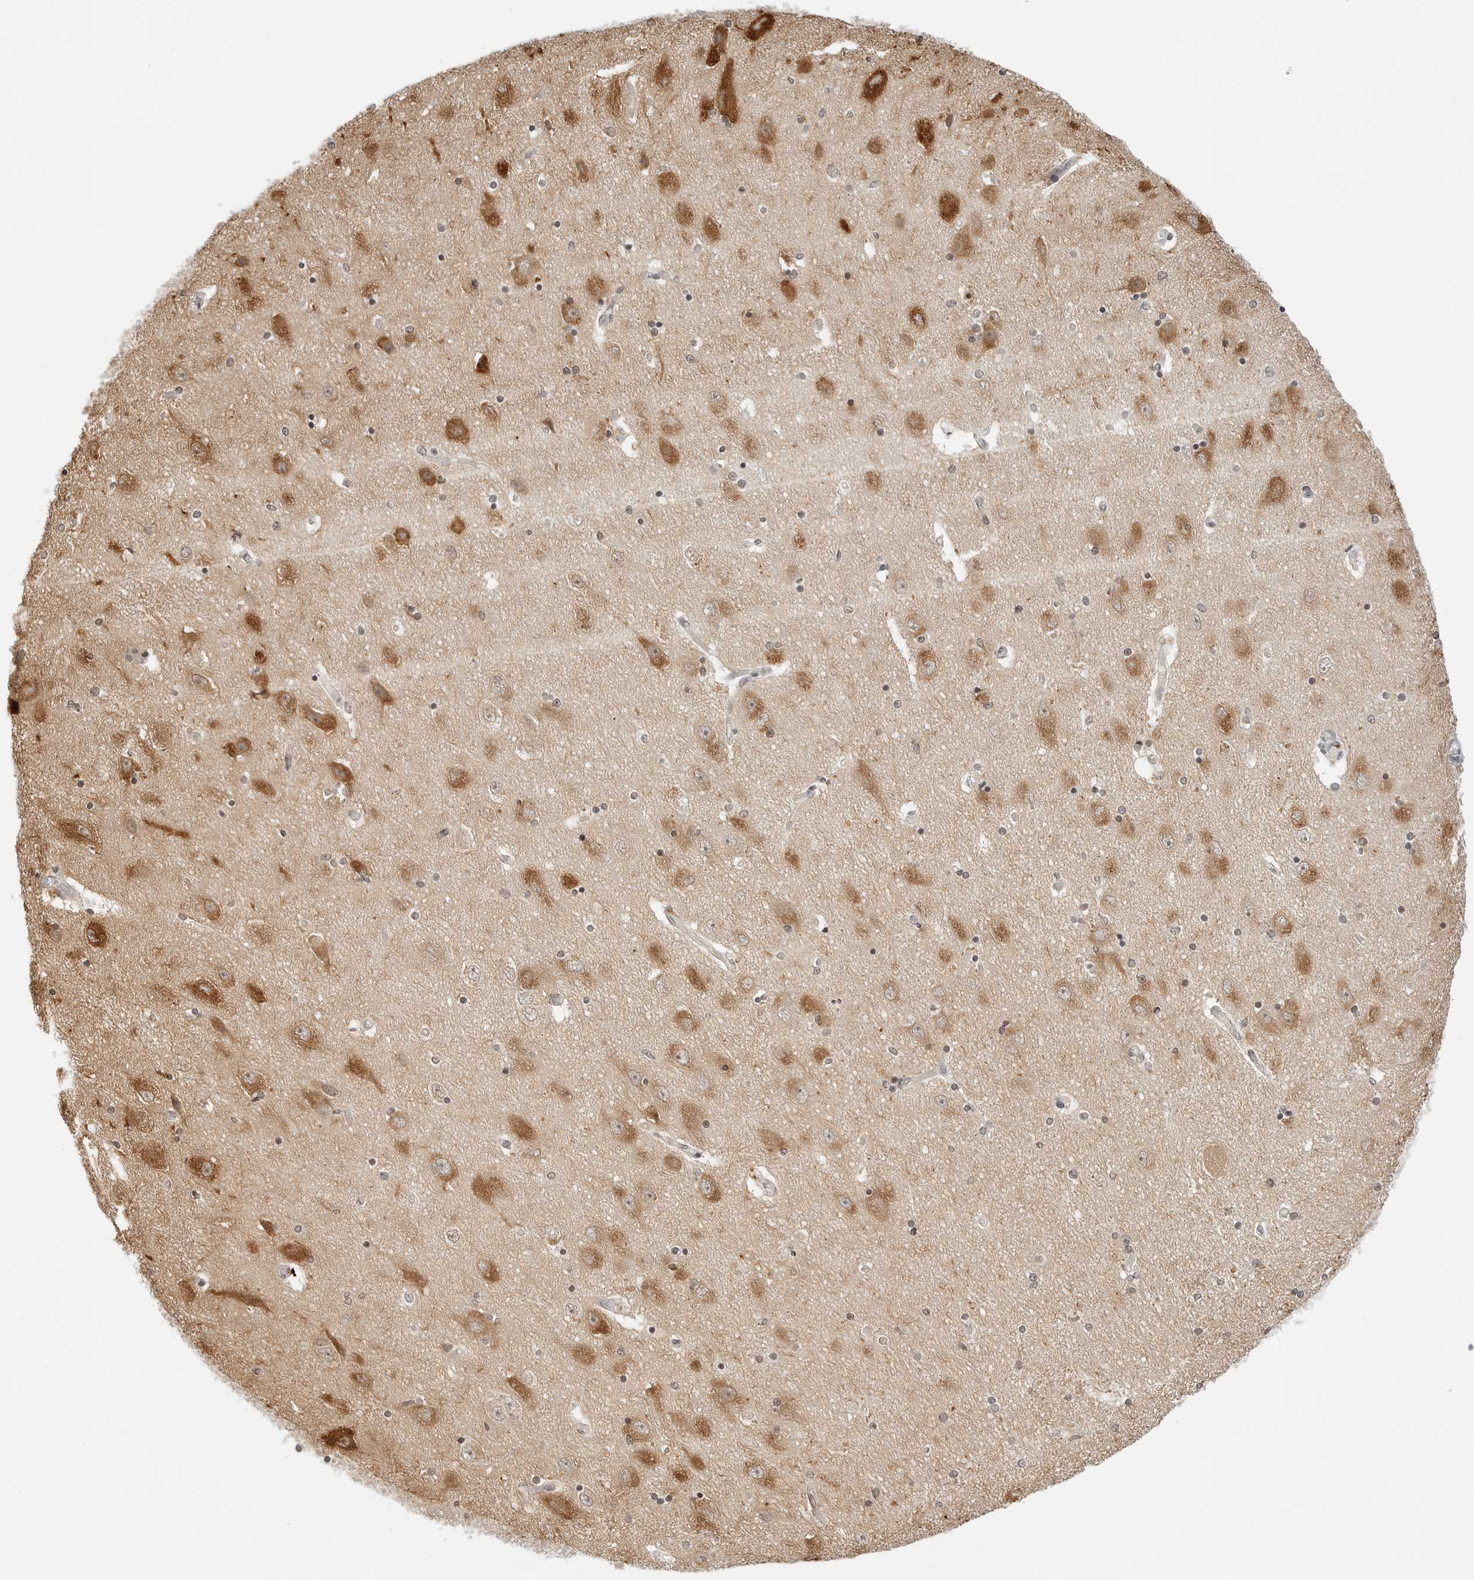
{"staining": {"intensity": "weak", "quantity": "25%-75%", "location": "nuclear"}, "tissue": "hippocampus", "cell_type": "Glial cells", "image_type": "normal", "snomed": [{"axis": "morphology", "description": "Normal tissue, NOS"}, {"axis": "topography", "description": "Hippocampus"}], "caption": "High-power microscopy captured an IHC micrograph of normal hippocampus, revealing weak nuclear expression in approximately 25%-75% of glial cells. Nuclei are stained in blue.", "gene": "PARP10", "patient": {"sex": "female", "age": 54}}